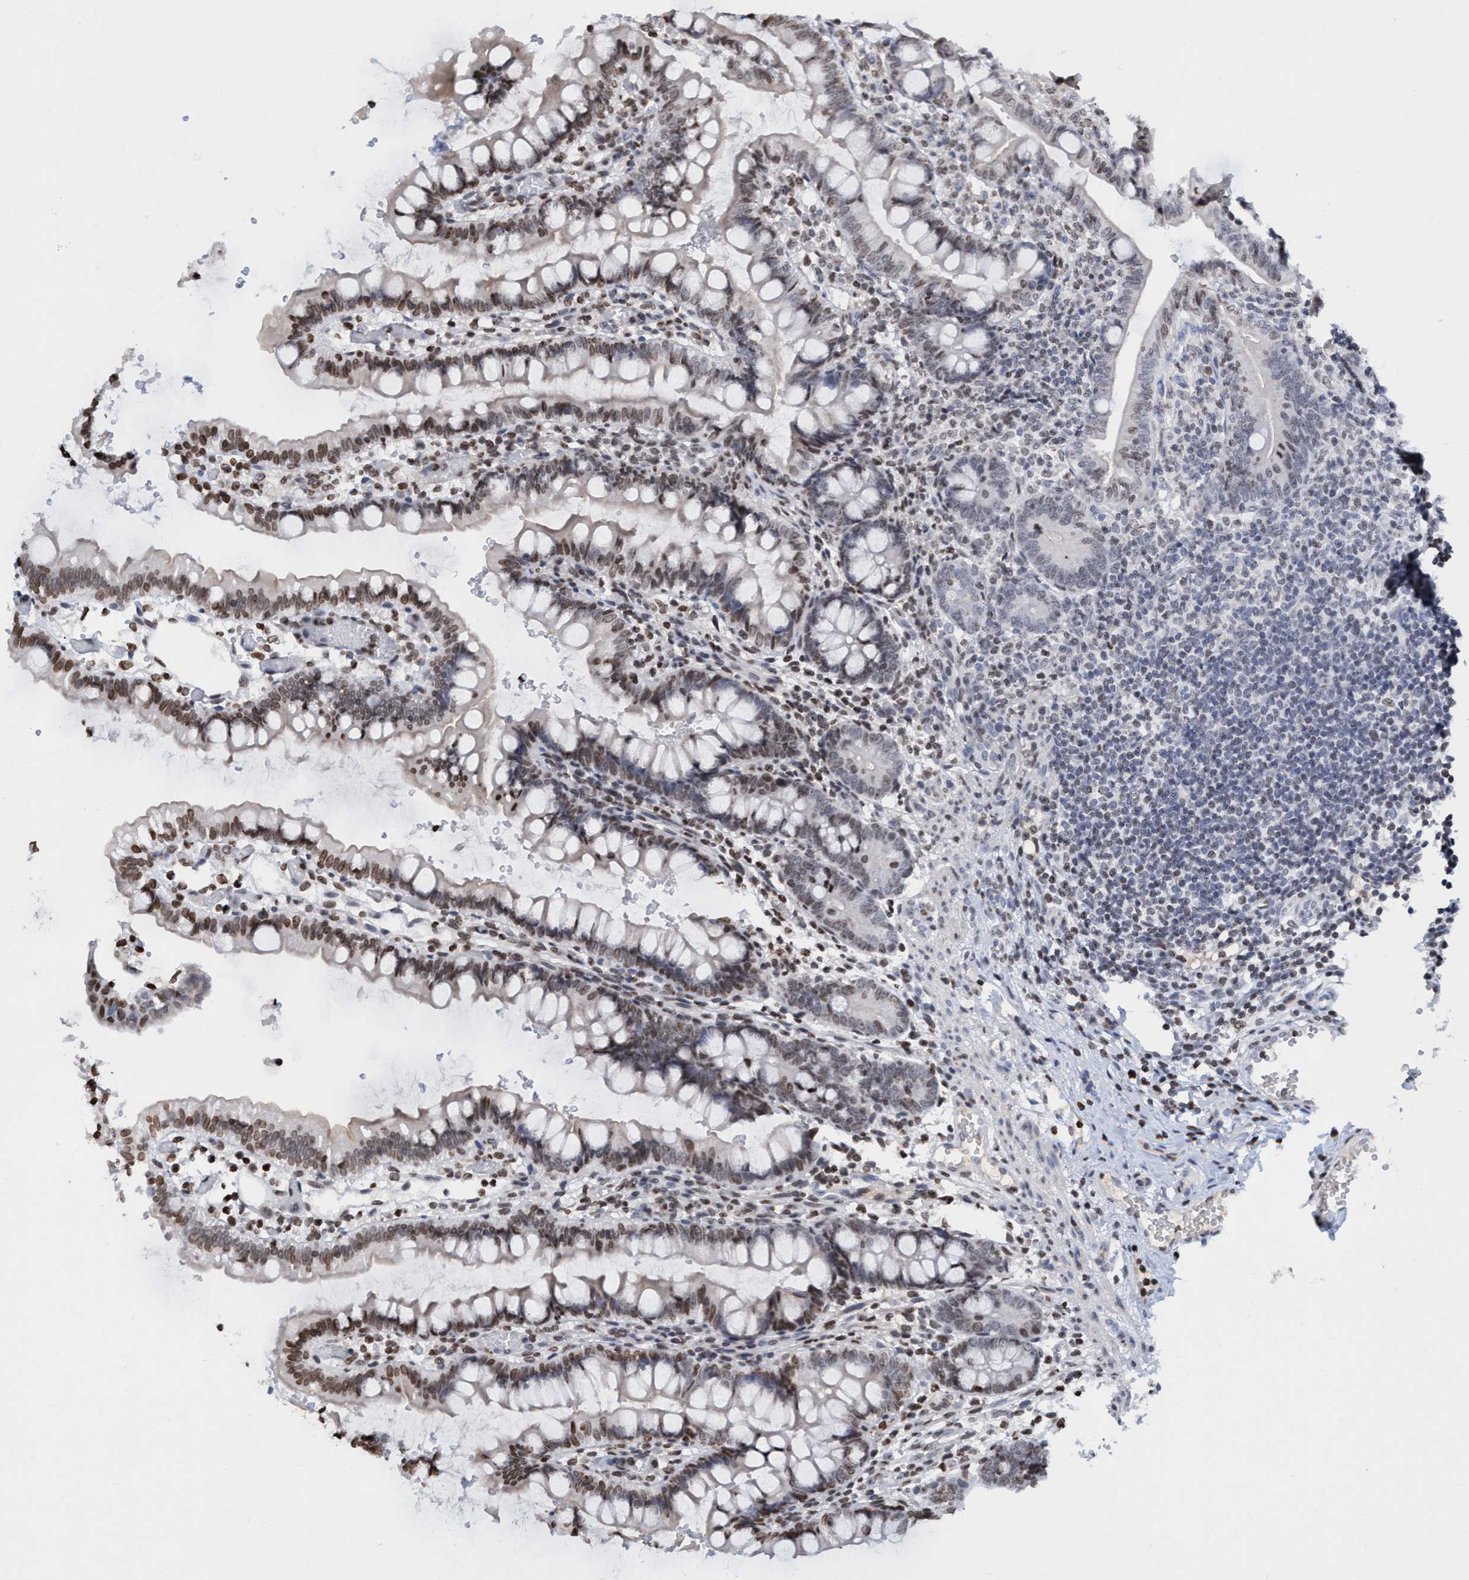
{"staining": {"intensity": "moderate", "quantity": ">75%", "location": "nuclear"}, "tissue": "small intestine", "cell_type": "Glandular cells", "image_type": "normal", "snomed": [{"axis": "morphology", "description": "Normal tissue, NOS"}, {"axis": "morphology", "description": "Developmental malformation"}, {"axis": "topography", "description": "Small intestine"}], "caption": "Normal small intestine was stained to show a protein in brown. There is medium levels of moderate nuclear staining in approximately >75% of glandular cells.", "gene": "CBX2", "patient": {"sex": "male"}}